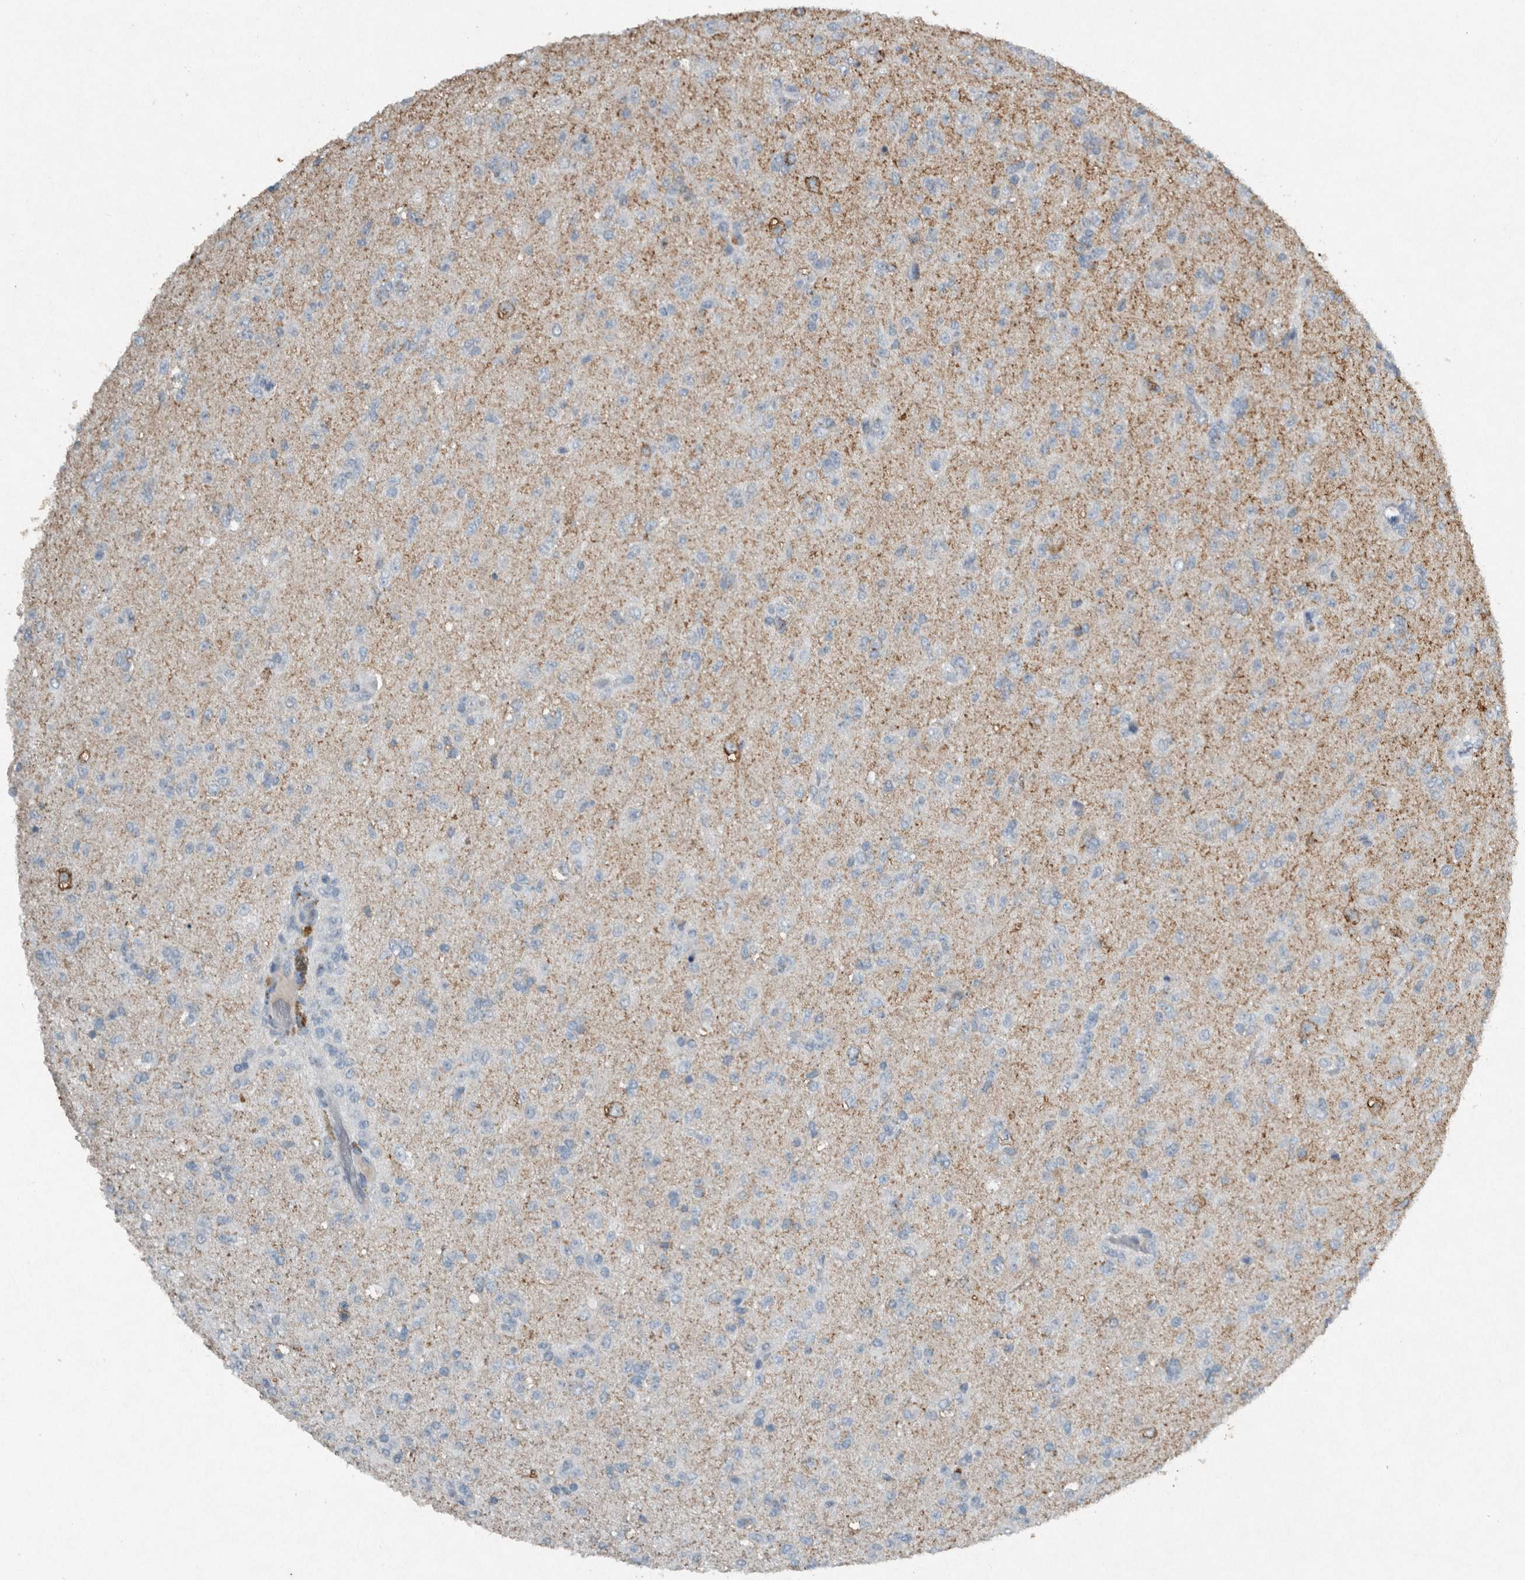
{"staining": {"intensity": "negative", "quantity": "none", "location": "none"}, "tissue": "glioma", "cell_type": "Tumor cells", "image_type": "cancer", "snomed": [{"axis": "morphology", "description": "Glioma, malignant, Low grade"}, {"axis": "topography", "description": "Brain"}], "caption": "This is an immunohistochemistry image of glioma. There is no expression in tumor cells.", "gene": "IL20", "patient": {"sex": "male", "age": 65}}